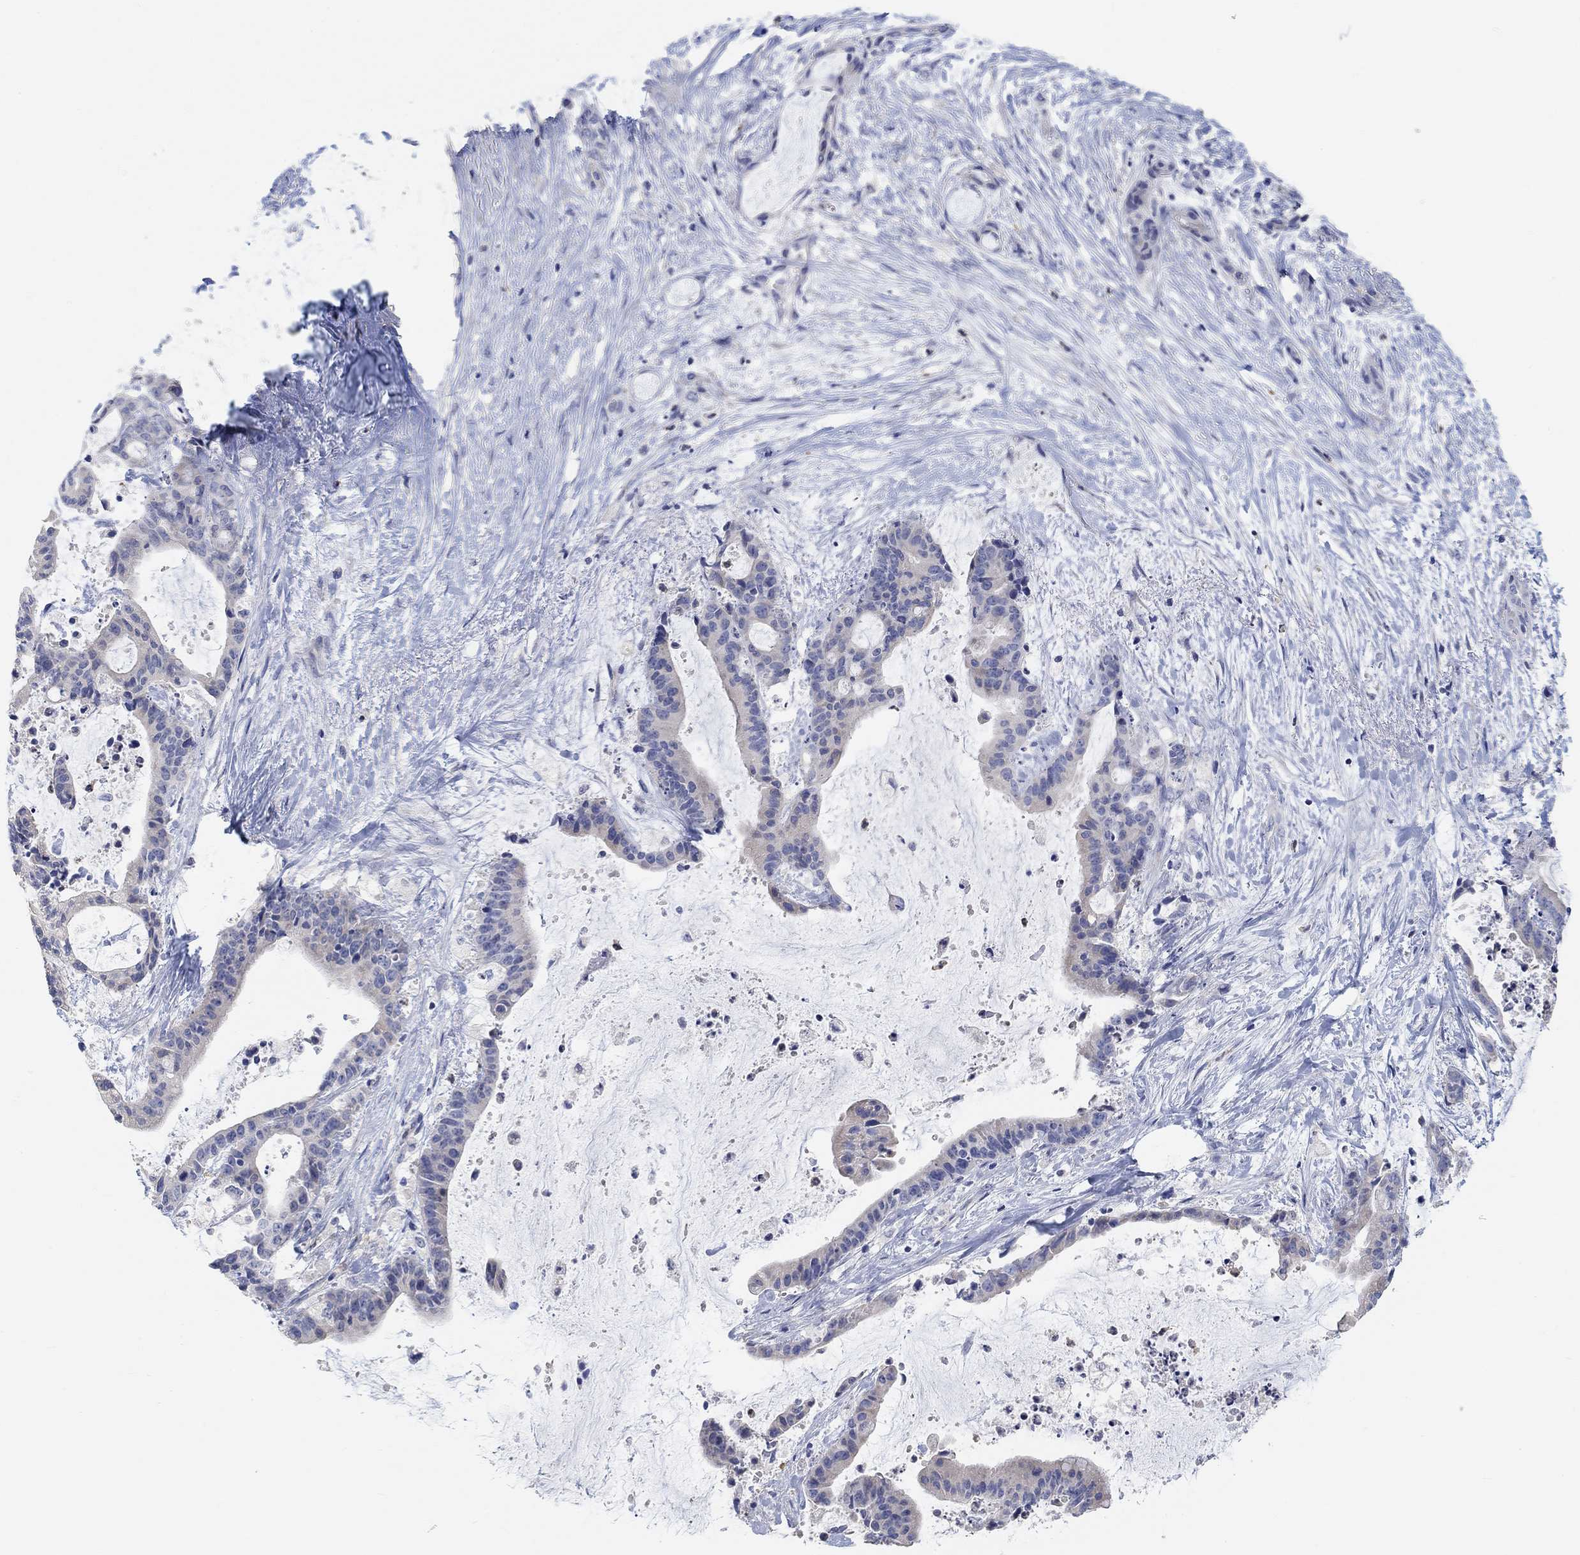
{"staining": {"intensity": "weak", "quantity": "25%-75%", "location": "cytoplasmic/membranous"}, "tissue": "liver cancer", "cell_type": "Tumor cells", "image_type": "cancer", "snomed": [{"axis": "morphology", "description": "Cholangiocarcinoma"}, {"axis": "topography", "description": "Liver"}], "caption": "This photomicrograph shows IHC staining of liver cancer (cholangiocarcinoma), with low weak cytoplasmic/membranous staining in approximately 25%-75% of tumor cells.", "gene": "NLRP14", "patient": {"sex": "female", "age": 73}}